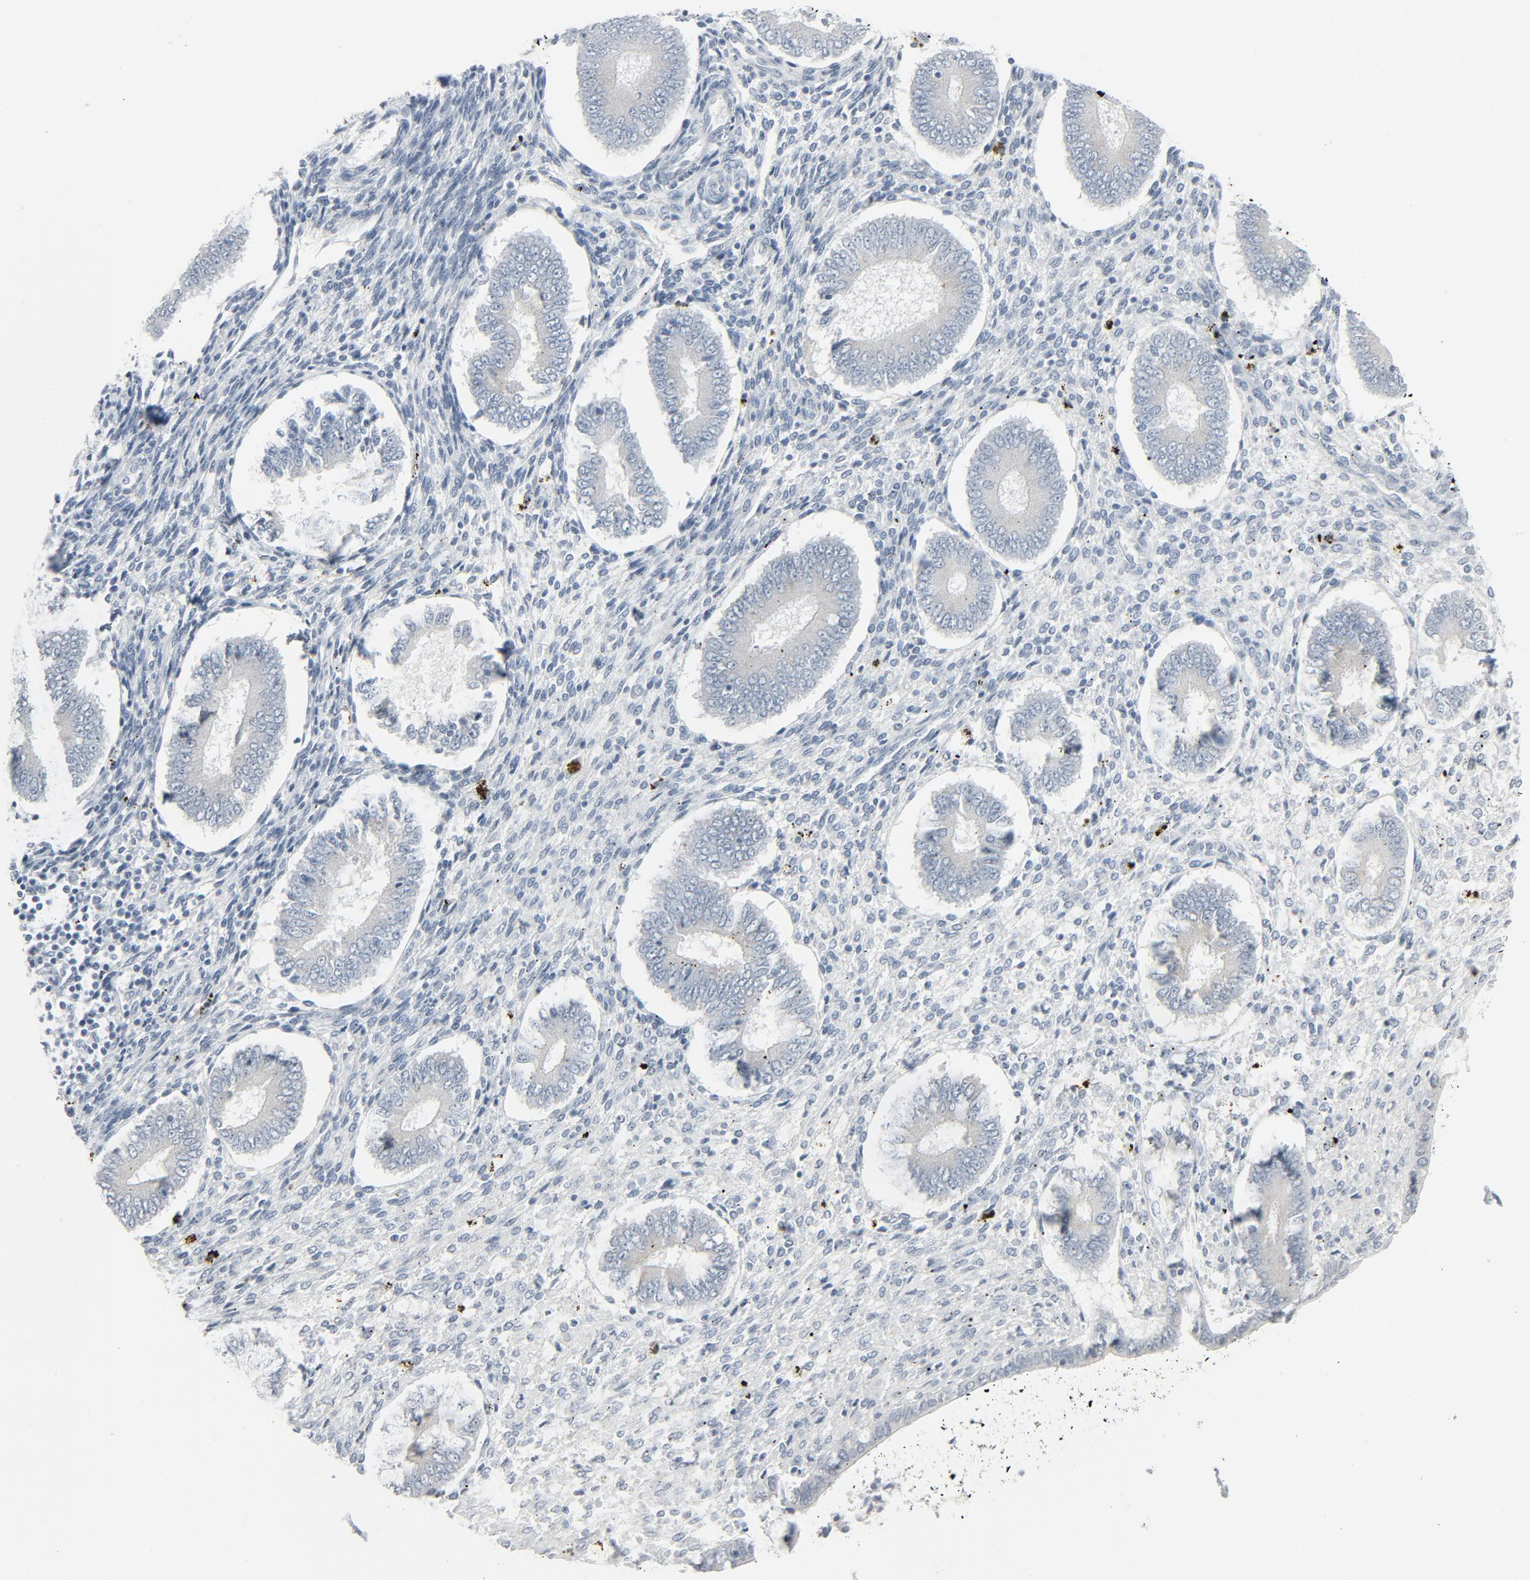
{"staining": {"intensity": "negative", "quantity": "none", "location": "none"}, "tissue": "endometrium", "cell_type": "Cells in endometrial stroma", "image_type": "normal", "snomed": [{"axis": "morphology", "description": "Normal tissue, NOS"}, {"axis": "topography", "description": "Endometrium"}], "caption": "A high-resolution photomicrograph shows immunohistochemistry staining of benign endometrium, which demonstrates no significant expression in cells in endometrial stroma.", "gene": "FGFR3", "patient": {"sex": "female", "age": 42}}